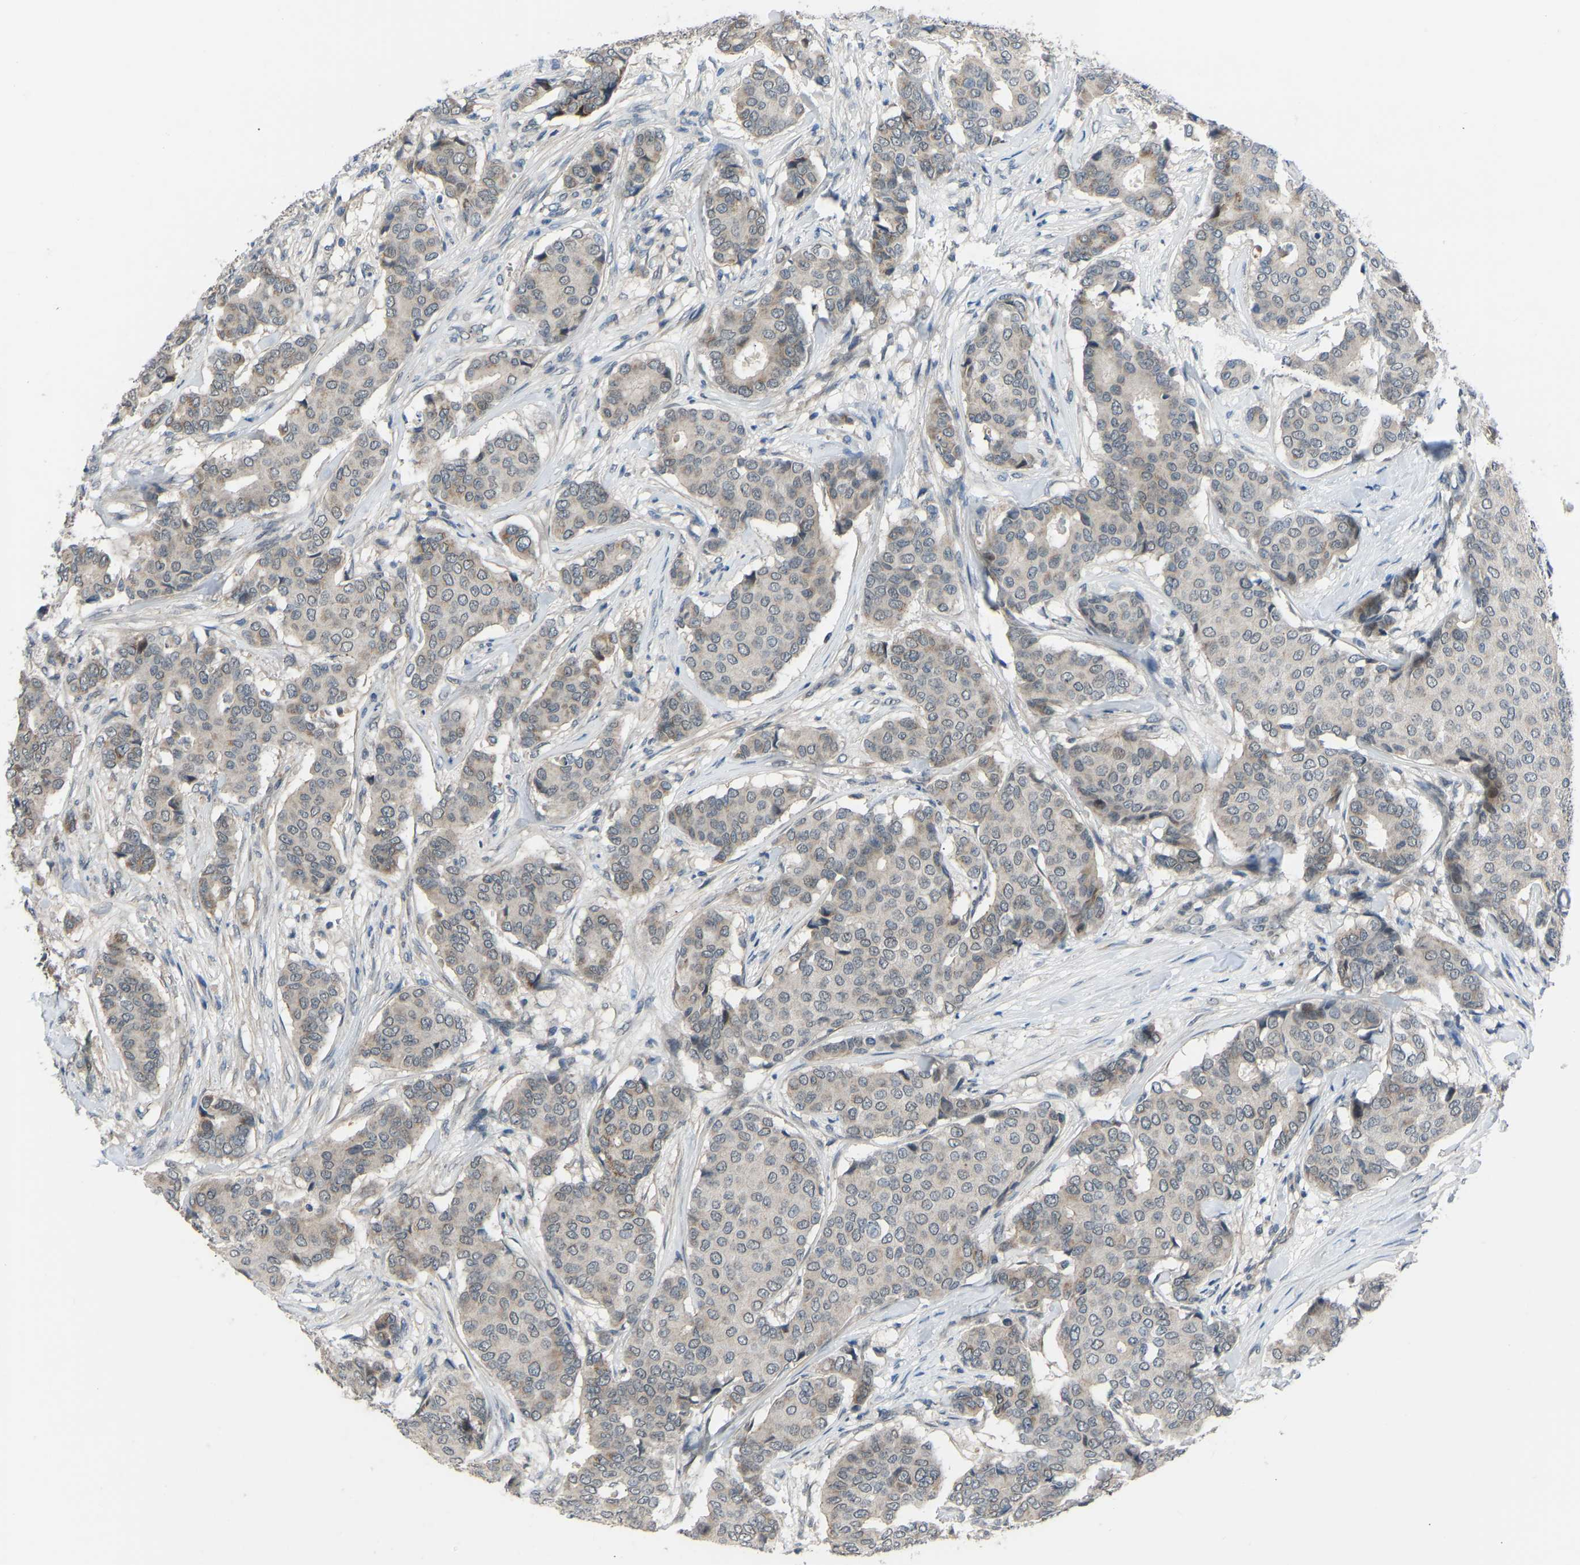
{"staining": {"intensity": "weak", "quantity": "<25%", "location": "cytoplasmic/membranous"}, "tissue": "breast cancer", "cell_type": "Tumor cells", "image_type": "cancer", "snomed": [{"axis": "morphology", "description": "Duct carcinoma"}, {"axis": "topography", "description": "Breast"}], "caption": "The histopathology image displays no staining of tumor cells in breast cancer.", "gene": "CDK2AP1", "patient": {"sex": "female", "age": 75}}